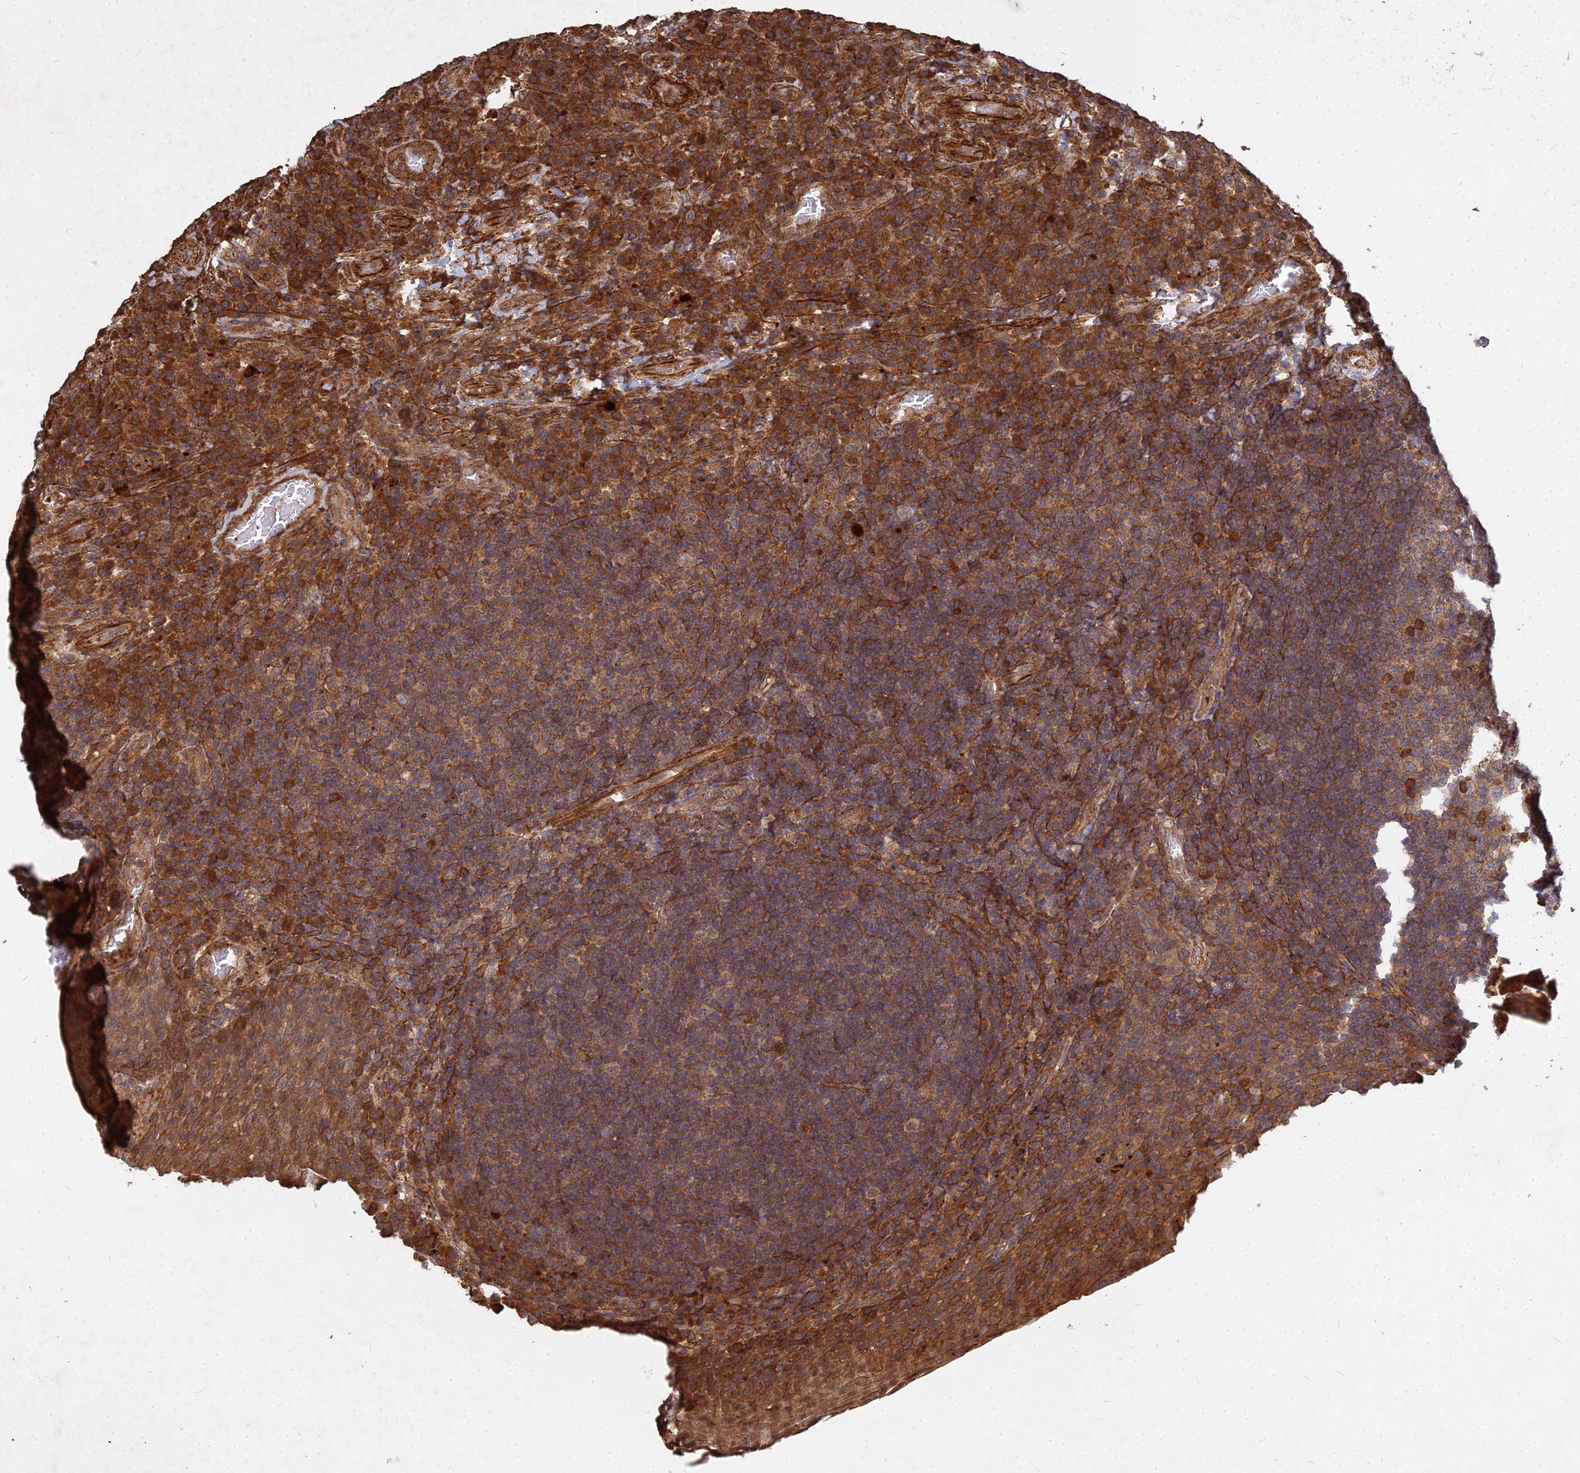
{"staining": {"intensity": "moderate", "quantity": ">75%", "location": "cytoplasmic/membranous"}, "tissue": "tonsil", "cell_type": "Germinal center cells", "image_type": "normal", "snomed": [{"axis": "morphology", "description": "Normal tissue, NOS"}, {"axis": "topography", "description": "Tonsil"}], "caption": "A medium amount of moderate cytoplasmic/membranous staining is appreciated in about >75% of germinal center cells in normal tonsil.", "gene": "UBE2W", "patient": {"sex": "male", "age": 17}}